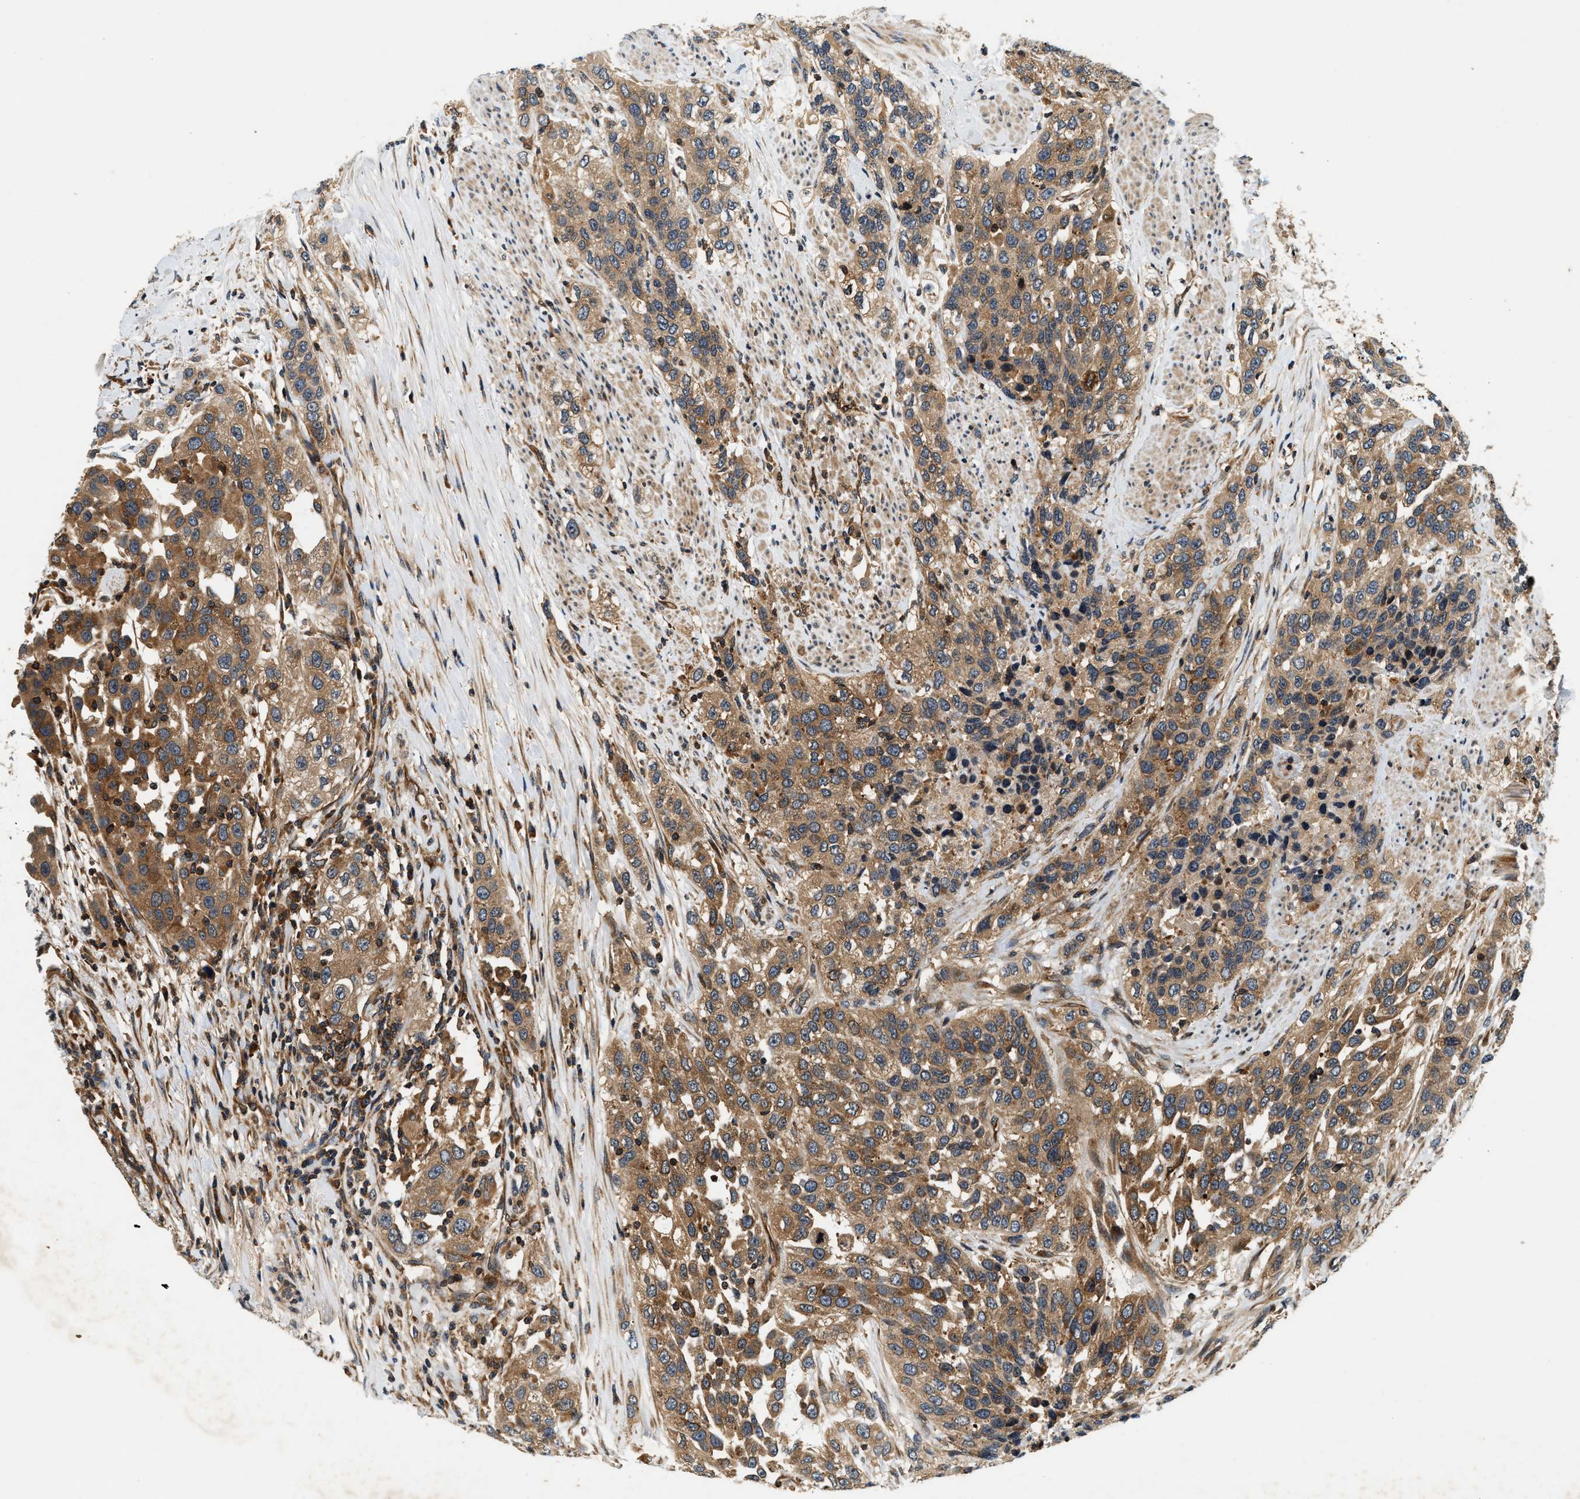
{"staining": {"intensity": "moderate", "quantity": ">75%", "location": "cytoplasmic/membranous"}, "tissue": "urothelial cancer", "cell_type": "Tumor cells", "image_type": "cancer", "snomed": [{"axis": "morphology", "description": "Urothelial carcinoma, High grade"}, {"axis": "topography", "description": "Urinary bladder"}], "caption": "Brown immunohistochemical staining in human urothelial carcinoma (high-grade) demonstrates moderate cytoplasmic/membranous positivity in approximately >75% of tumor cells. The protein of interest is stained brown, and the nuclei are stained in blue (DAB IHC with brightfield microscopy, high magnification).", "gene": "SAMD9", "patient": {"sex": "female", "age": 80}}